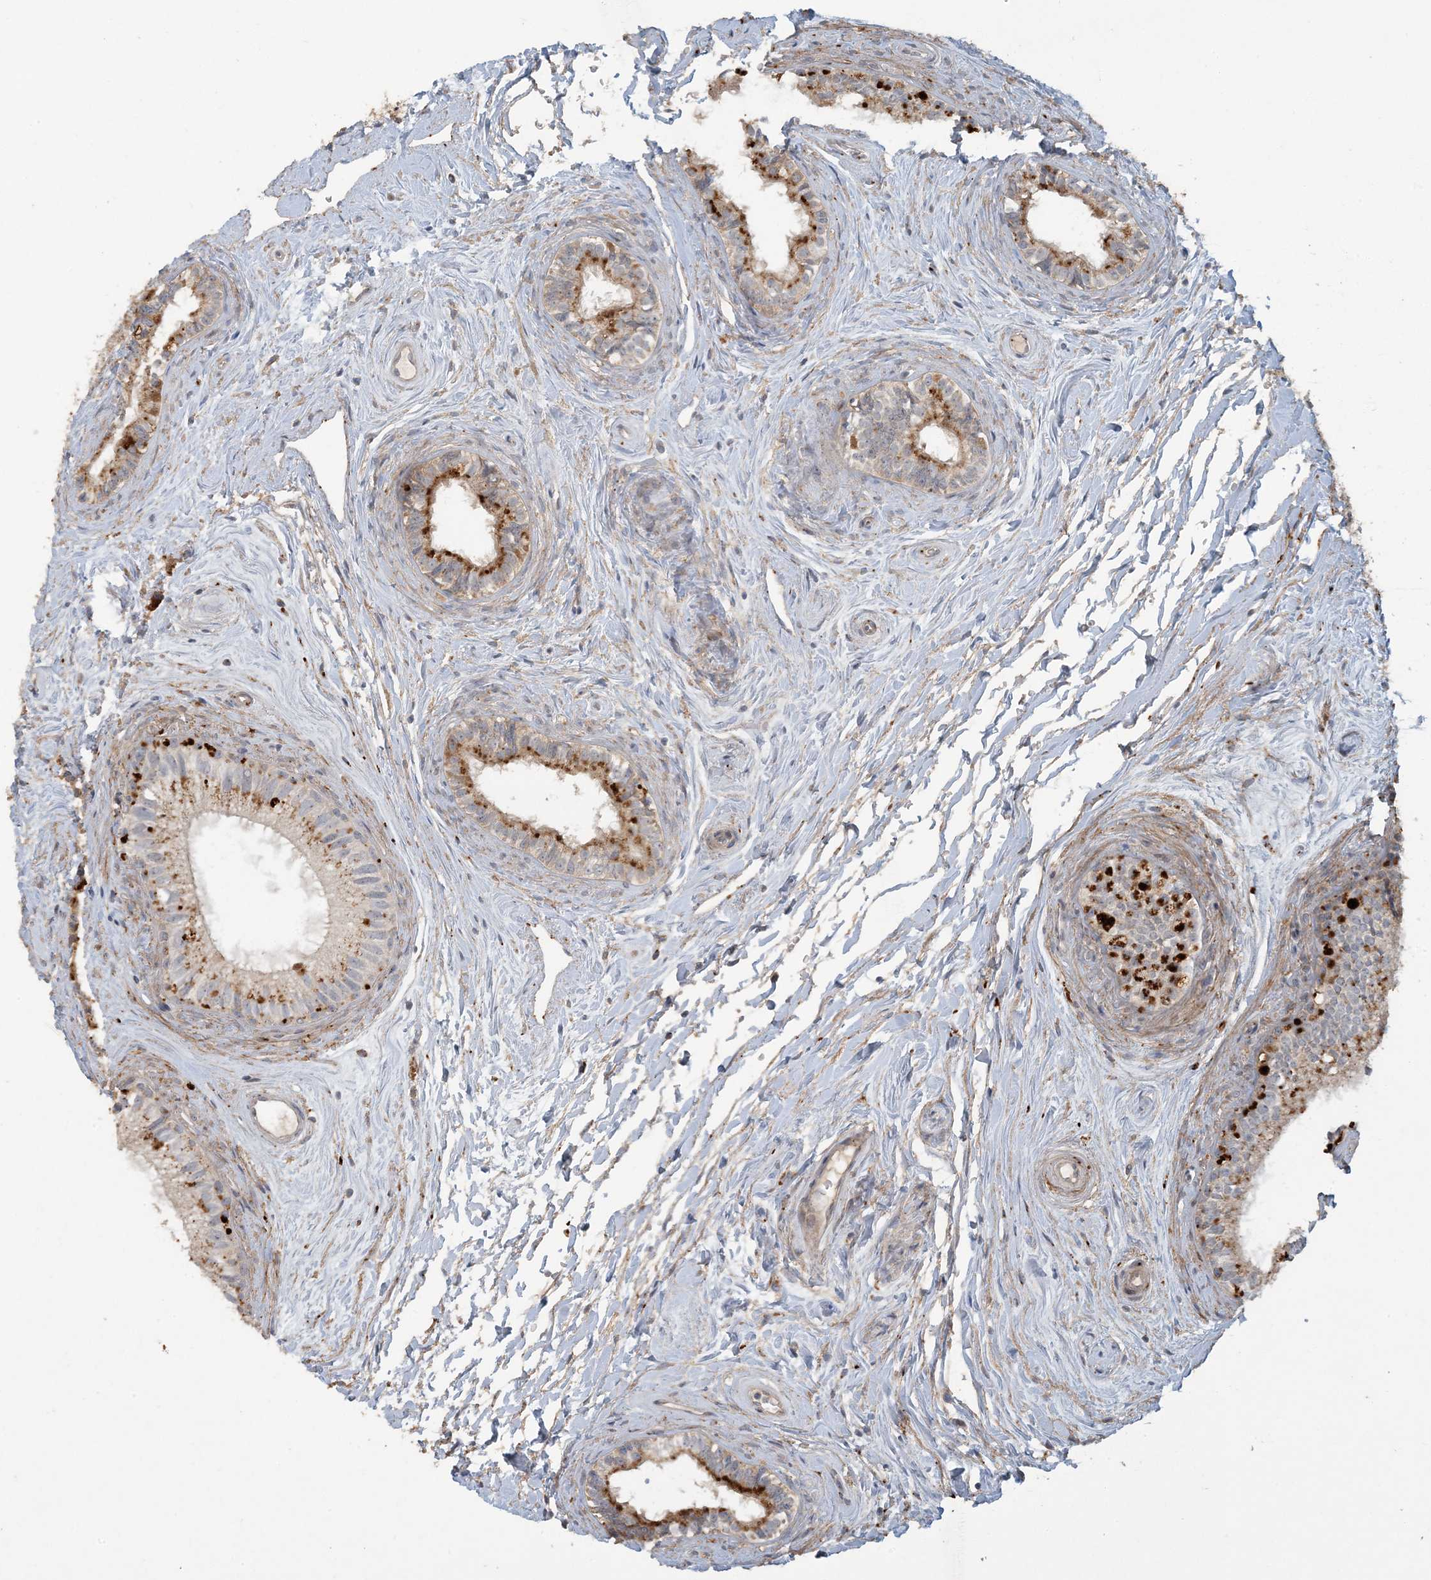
{"staining": {"intensity": "strong", "quantity": ">75%", "location": "cytoplasmic/membranous"}, "tissue": "epididymis", "cell_type": "Glandular cells", "image_type": "normal", "snomed": [{"axis": "morphology", "description": "Normal tissue, NOS"}, {"axis": "topography", "description": "Epididymis"}], "caption": "An image of epididymis stained for a protein shows strong cytoplasmic/membranous brown staining in glandular cells.", "gene": "LTN1", "patient": {"sex": "male", "age": 71}}